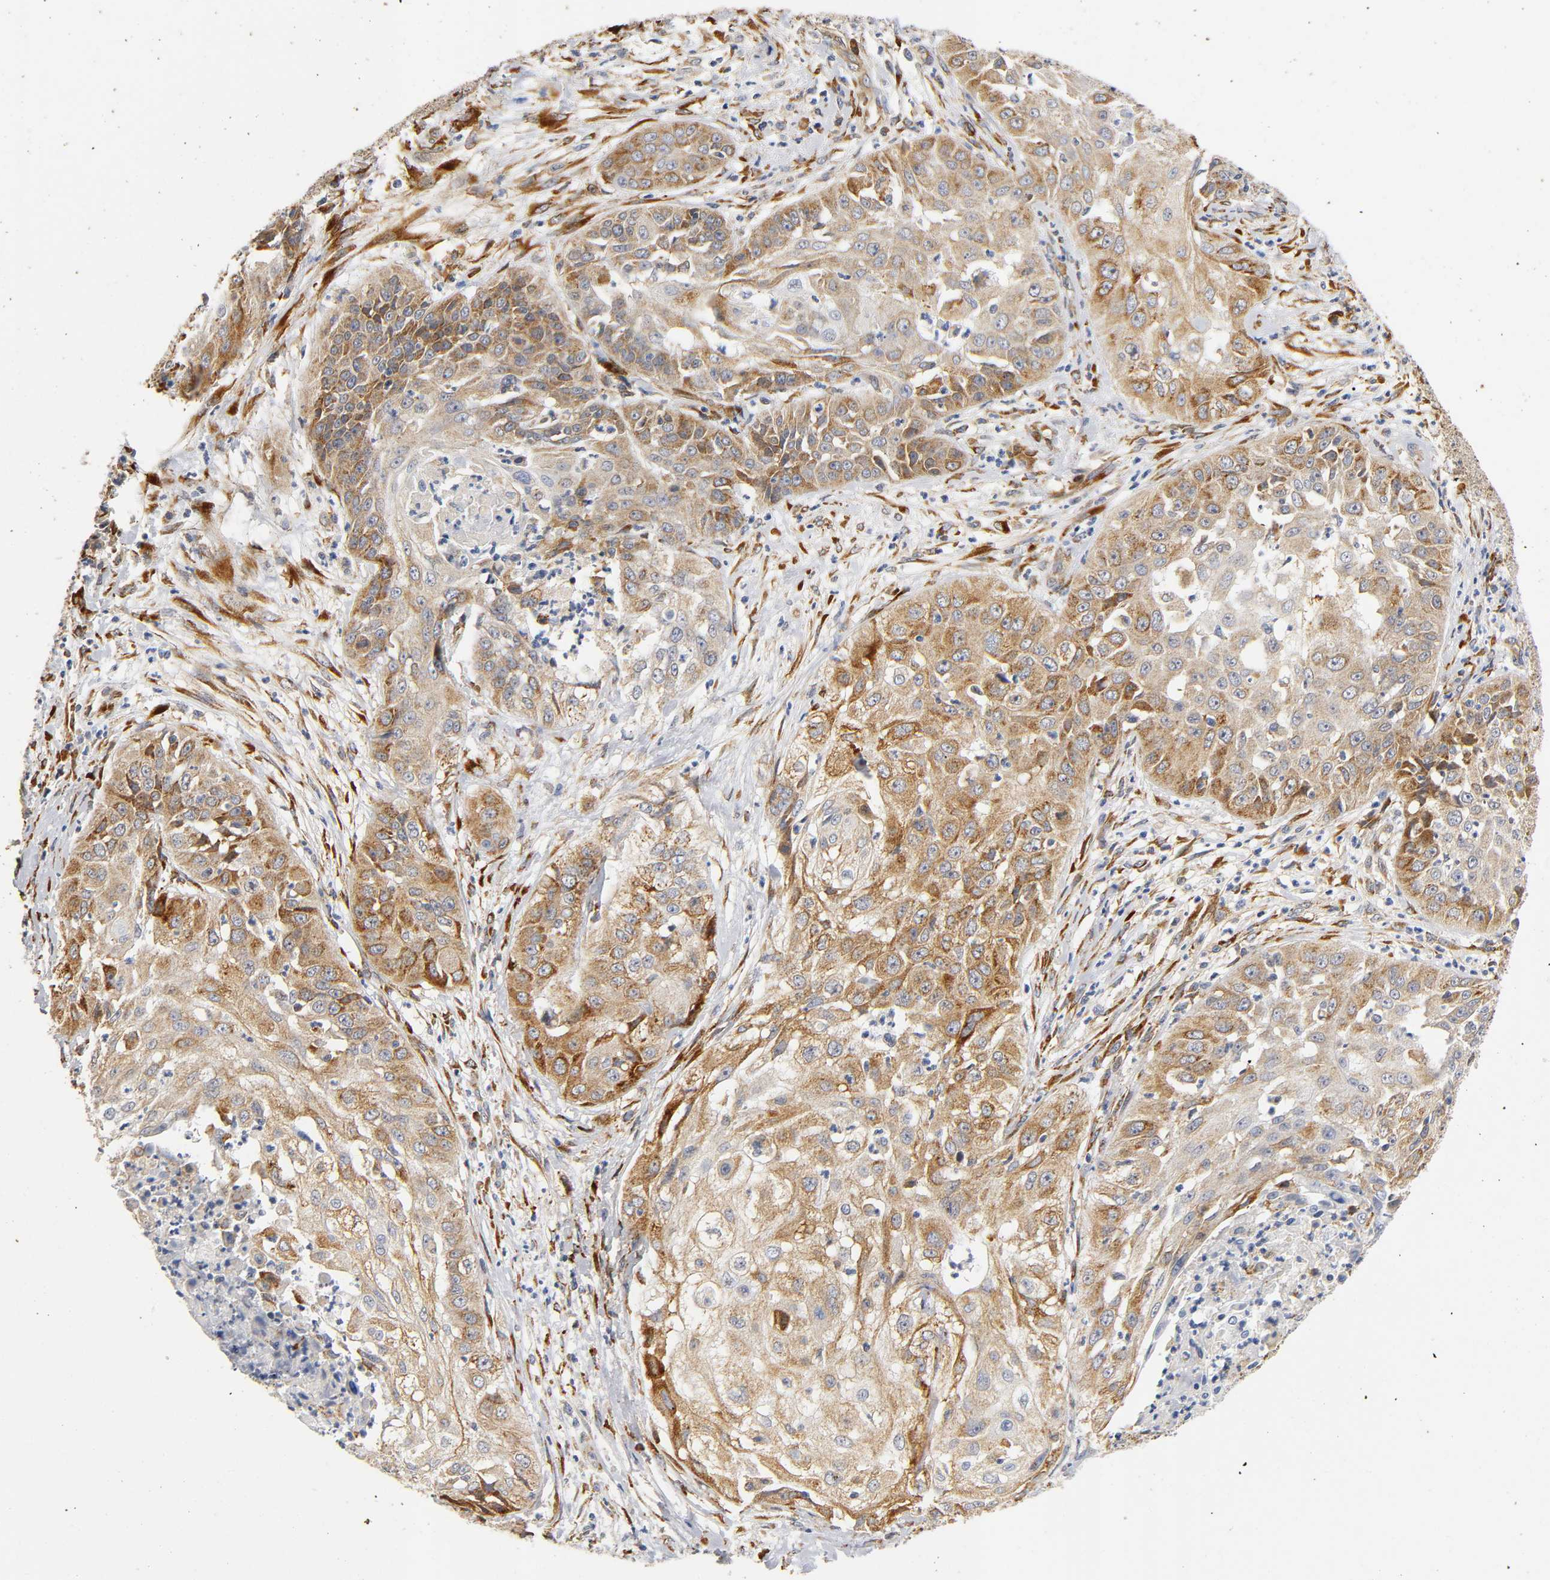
{"staining": {"intensity": "moderate", "quantity": ">75%", "location": "cytoplasmic/membranous"}, "tissue": "cervical cancer", "cell_type": "Tumor cells", "image_type": "cancer", "snomed": [{"axis": "morphology", "description": "Squamous cell carcinoma, NOS"}, {"axis": "topography", "description": "Cervix"}], "caption": "Immunohistochemical staining of human cervical squamous cell carcinoma demonstrates moderate cytoplasmic/membranous protein staining in approximately >75% of tumor cells.", "gene": "SOS2", "patient": {"sex": "female", "age": 64}}